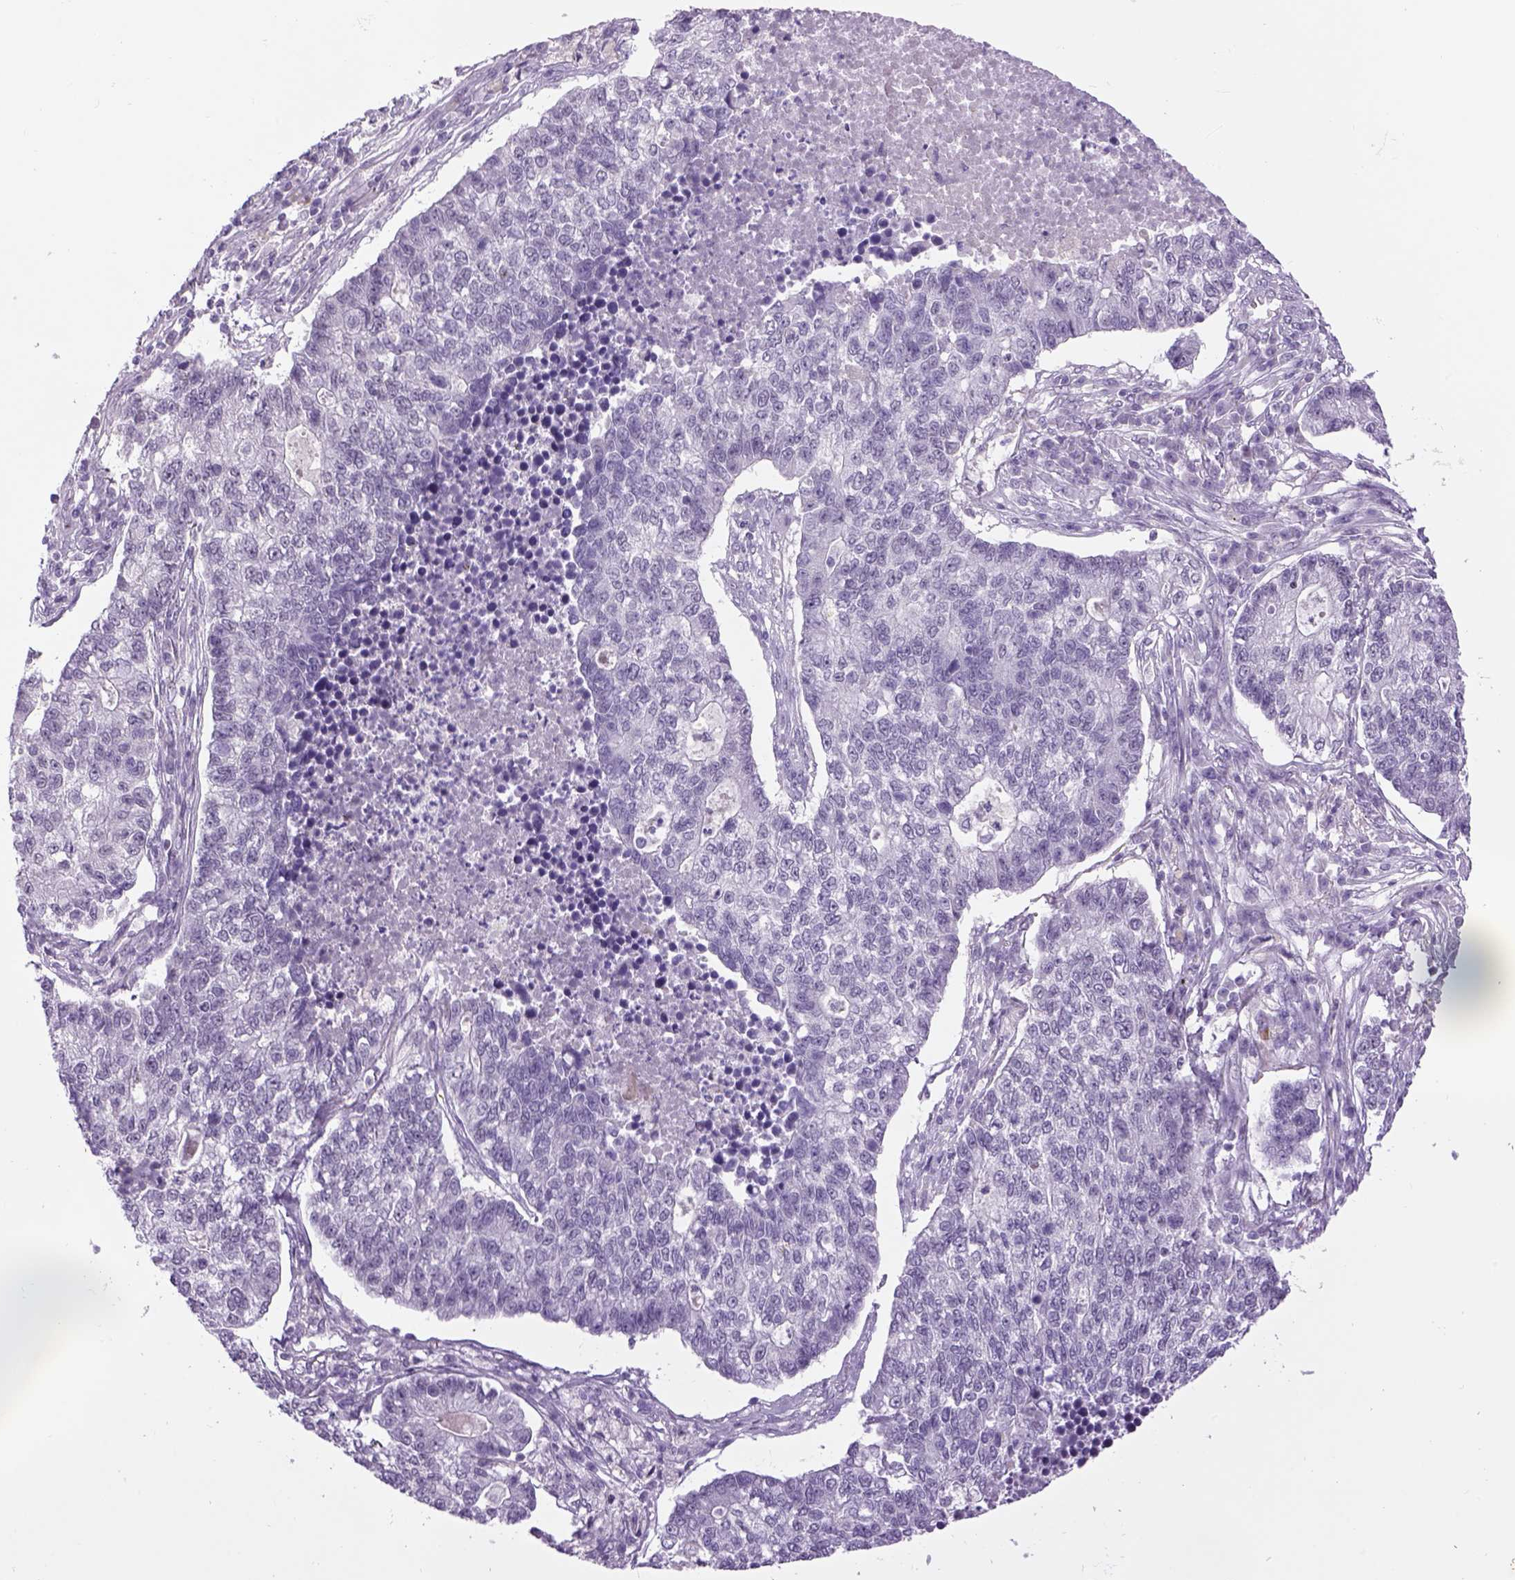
{"staining": {"intensity": "negative", "quantity": "none", "location": "none"}, "tissue": "lung cancer", "cell_type": "Tumor cells", "image_type": "cancer", "snomed": [{"axis": "morphology", "description": "Adenocarcinoma, NOS"}, {"axis": "topography", "description": "Lung"}], "caption": "Immunohistochemistry (IHC) micrograph of neoplastic tissue: lung cancer (adenocarcinoma) stained with DAB exhibits no significant protein expression in tumor cells. (Brightfield microscopy of DAB IHC at high magnification).", "gene": "DBH", "patient": {"sex": "male", "age": 57}}